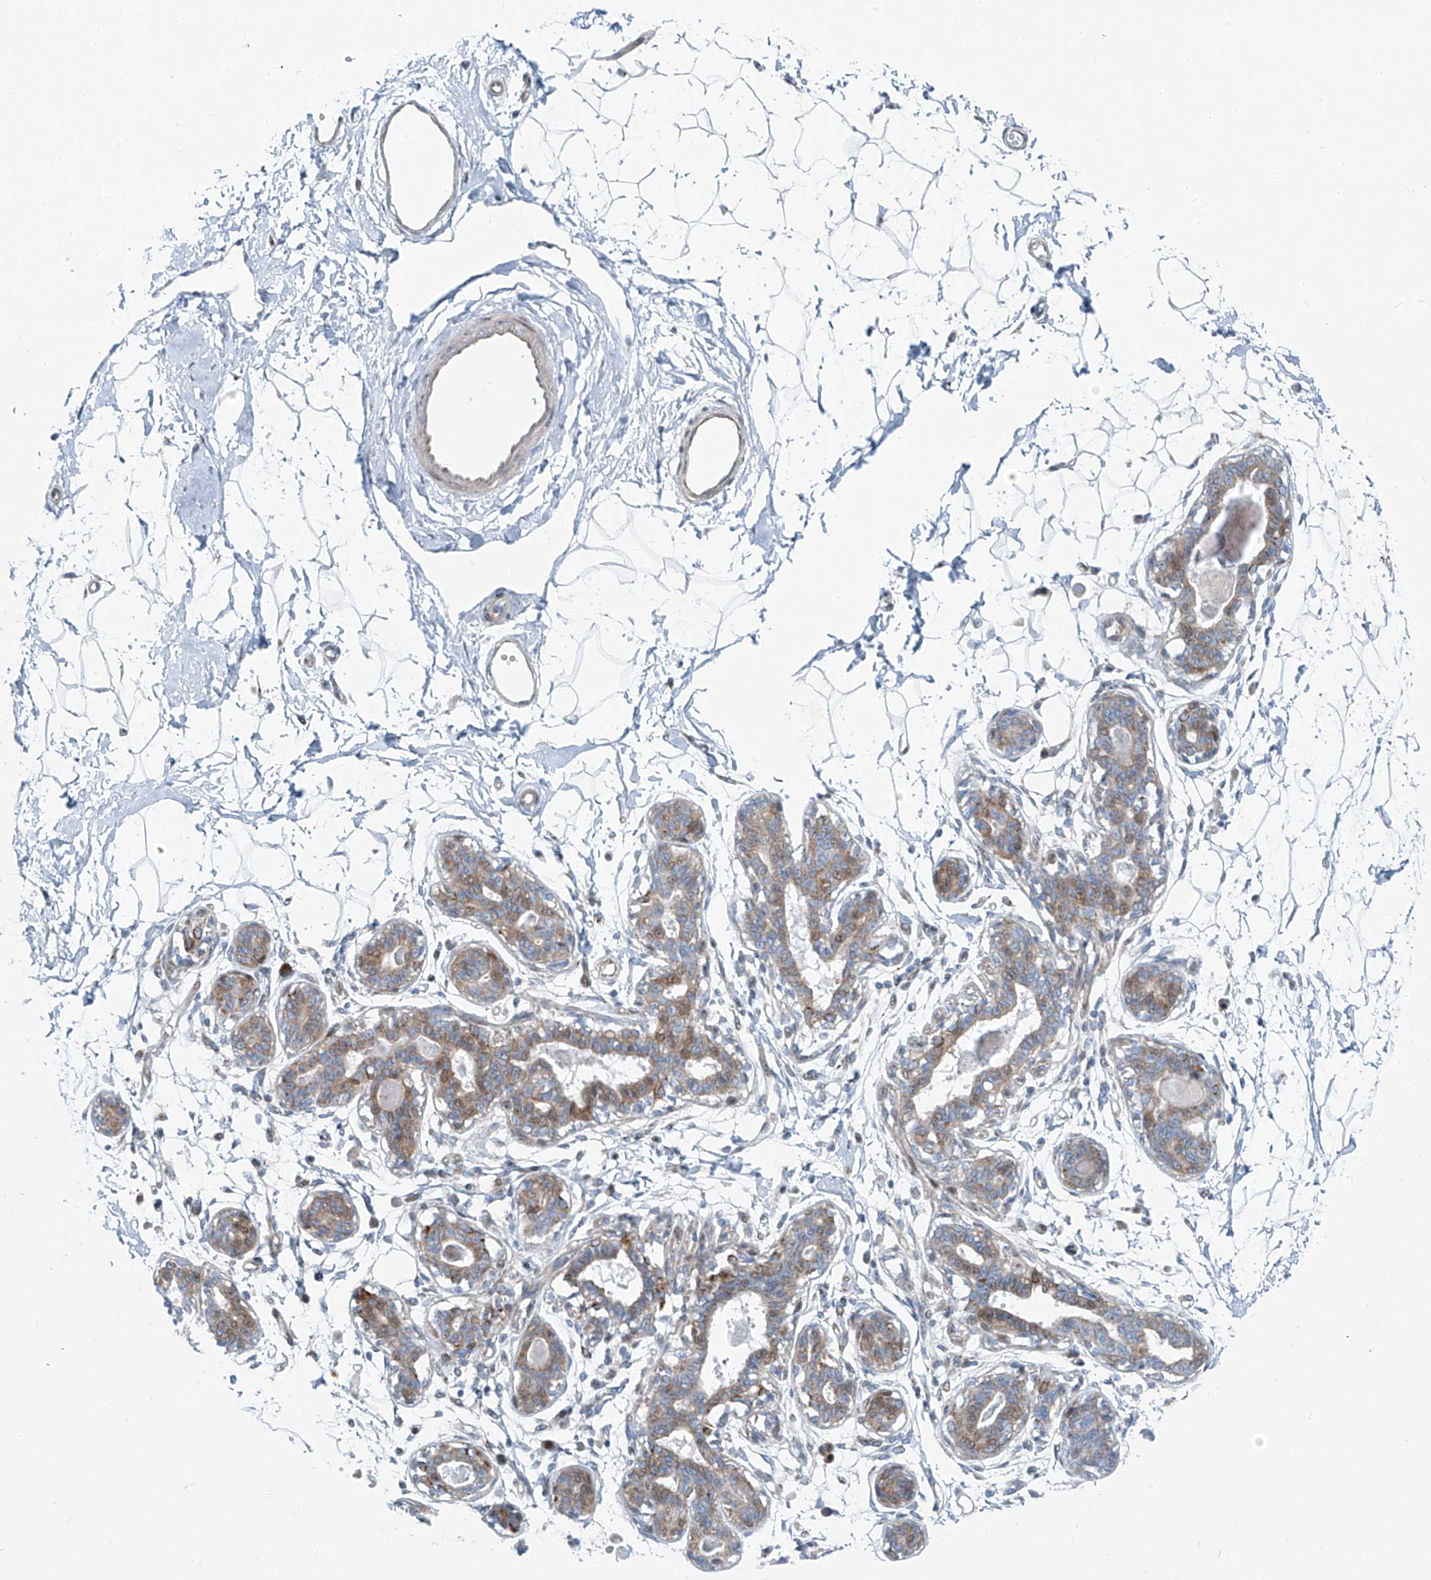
{"staining": {"intensity": "negative", "quantity": "none", "location": "none"}, "tissue": "breast", "cell_type": "Adipocytes", "image_type": "normal", "snomed": [{"axis": "morphology", "description": "Normal tissue, NOS"}, {"axis": "topography", "description": "Breast"}], "caption": "A high-resolution image shows IHC staining of unremarkable breast, which shows no significant staining in adipocytes. (DAB (3,3'-diaminobenzidine) IHC with hematoxylin counter stain).", "gene": "HIC2", "patient": {"sex": "female", "age": 45}}